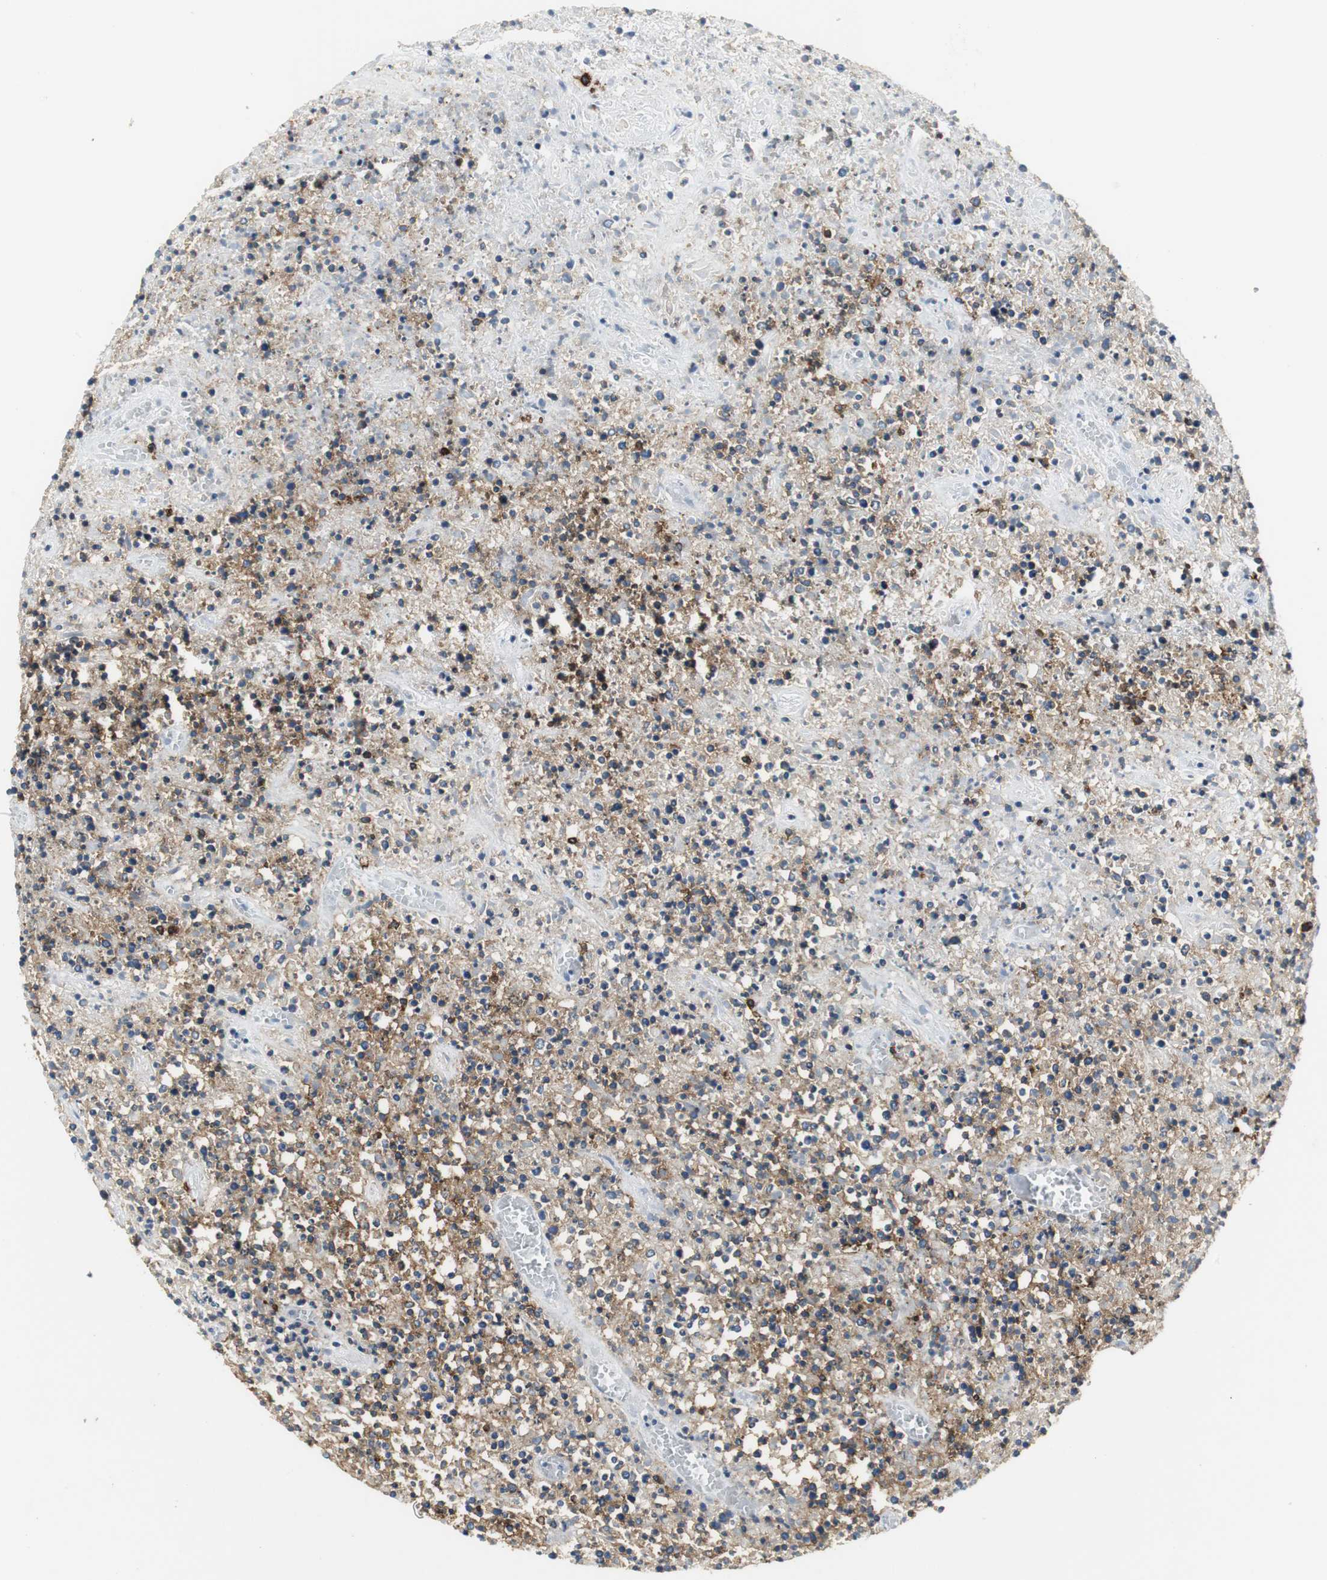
{"staining": {"intensity": "moderate", "quantity": ">75%", "location": "cytoplasmic/membranous"}, "tissue": "lymphoma", "cell_type": "Tumor cells", "image_type": "cancer", "snomed": [{"axis": "morphology", "description": "Malignant lymphoma, non-Hodgkin's type, High grade"}, {"axis": "topography", "description": "Lymph node"}], "caption": "Protein staining exhibits moderate cytoplasmic/membranous expression in about >75% of tumor cells in high-grade malignant lymphoma, non-Hodgkin's type.", "gene": "SLC2A5", "patient": {"sex": "female", "age": 84}}